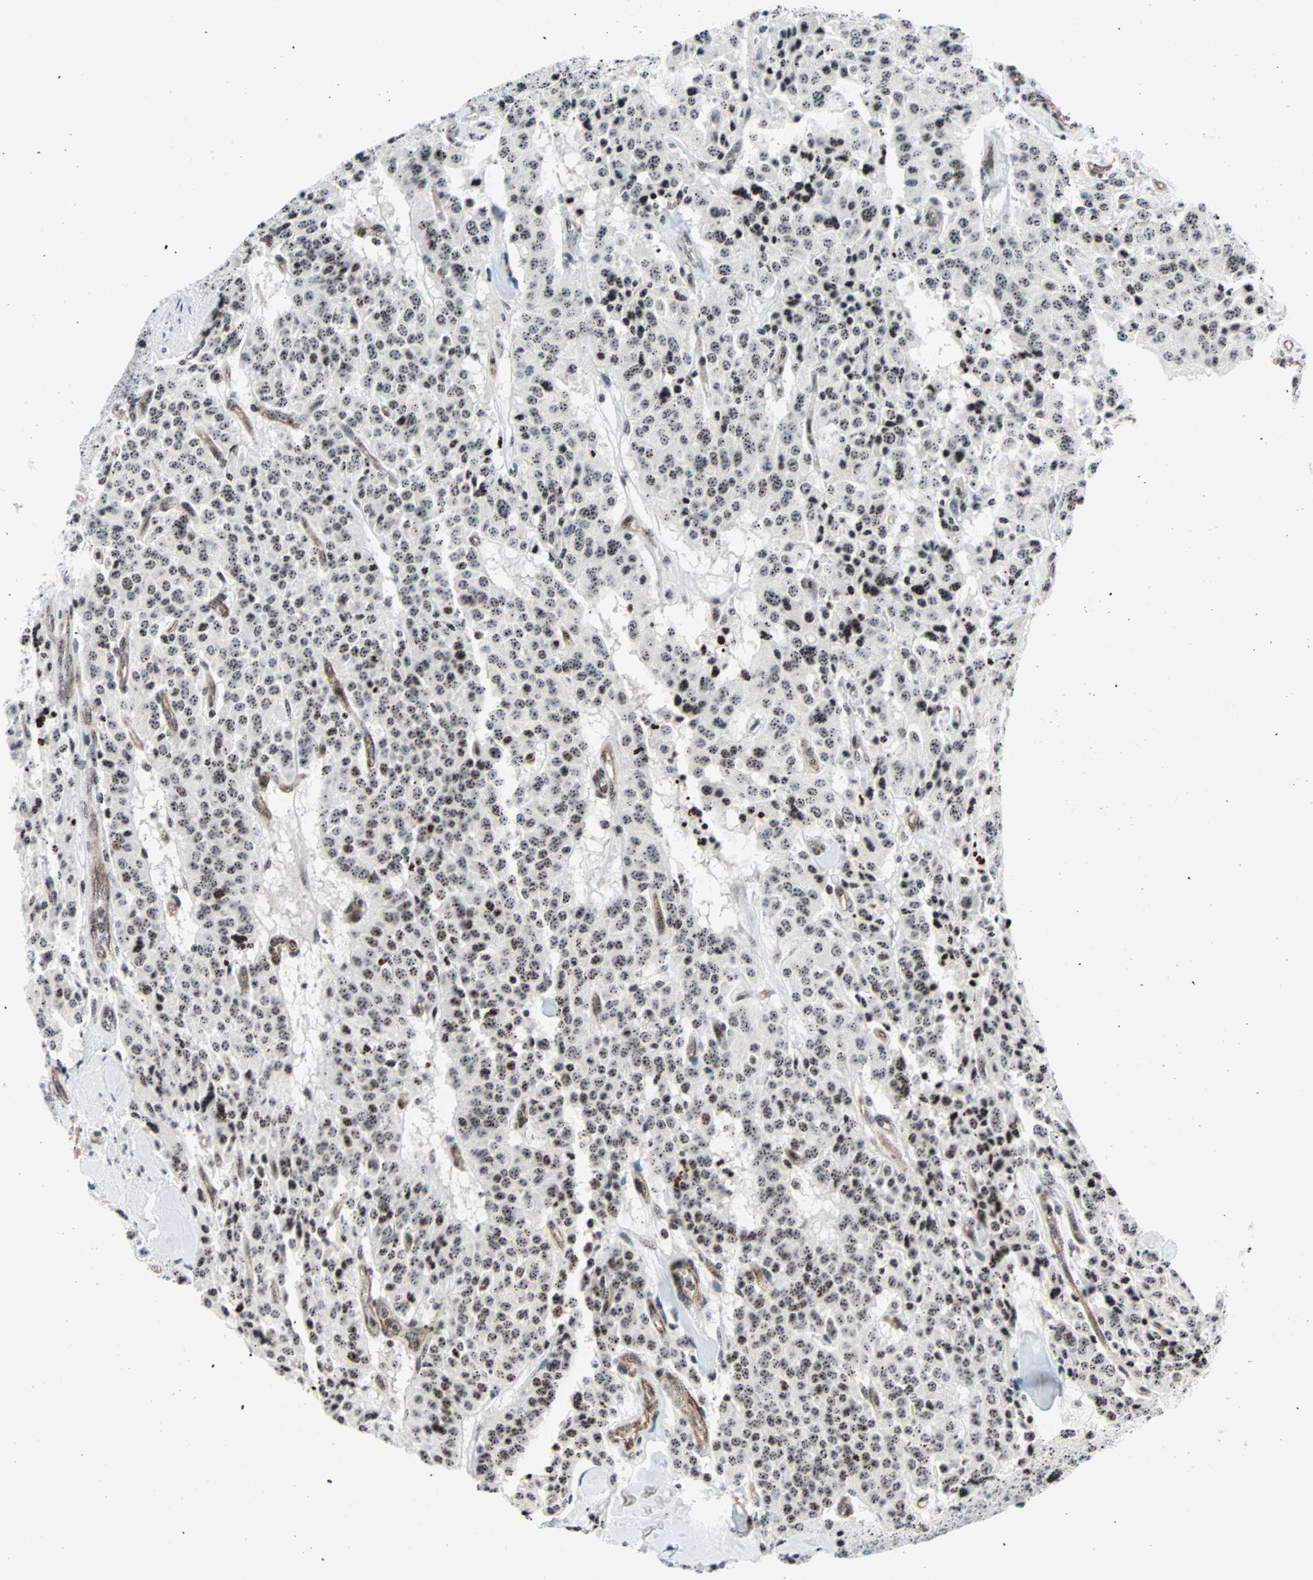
{"staining": {"intensity": "weak", "quantity": ">75%", "location": "nuclear"}, "tissue": "carcinoid", "cell_type": "Tumor cells", "image_type": "cancer", "snomed": [{"axis": "morphology", "description": "Carcinoid, malignant, NOS"}, {"axis": "topography", "description": "Lung"}], "caption": "Protein positivity by IHC demonstrates weak nuclear positivity in approximately >75% of tumor cells in carcinoid (malignant).", "gene": "CENPA", "patient": {"sex": "male", "age": 30}}